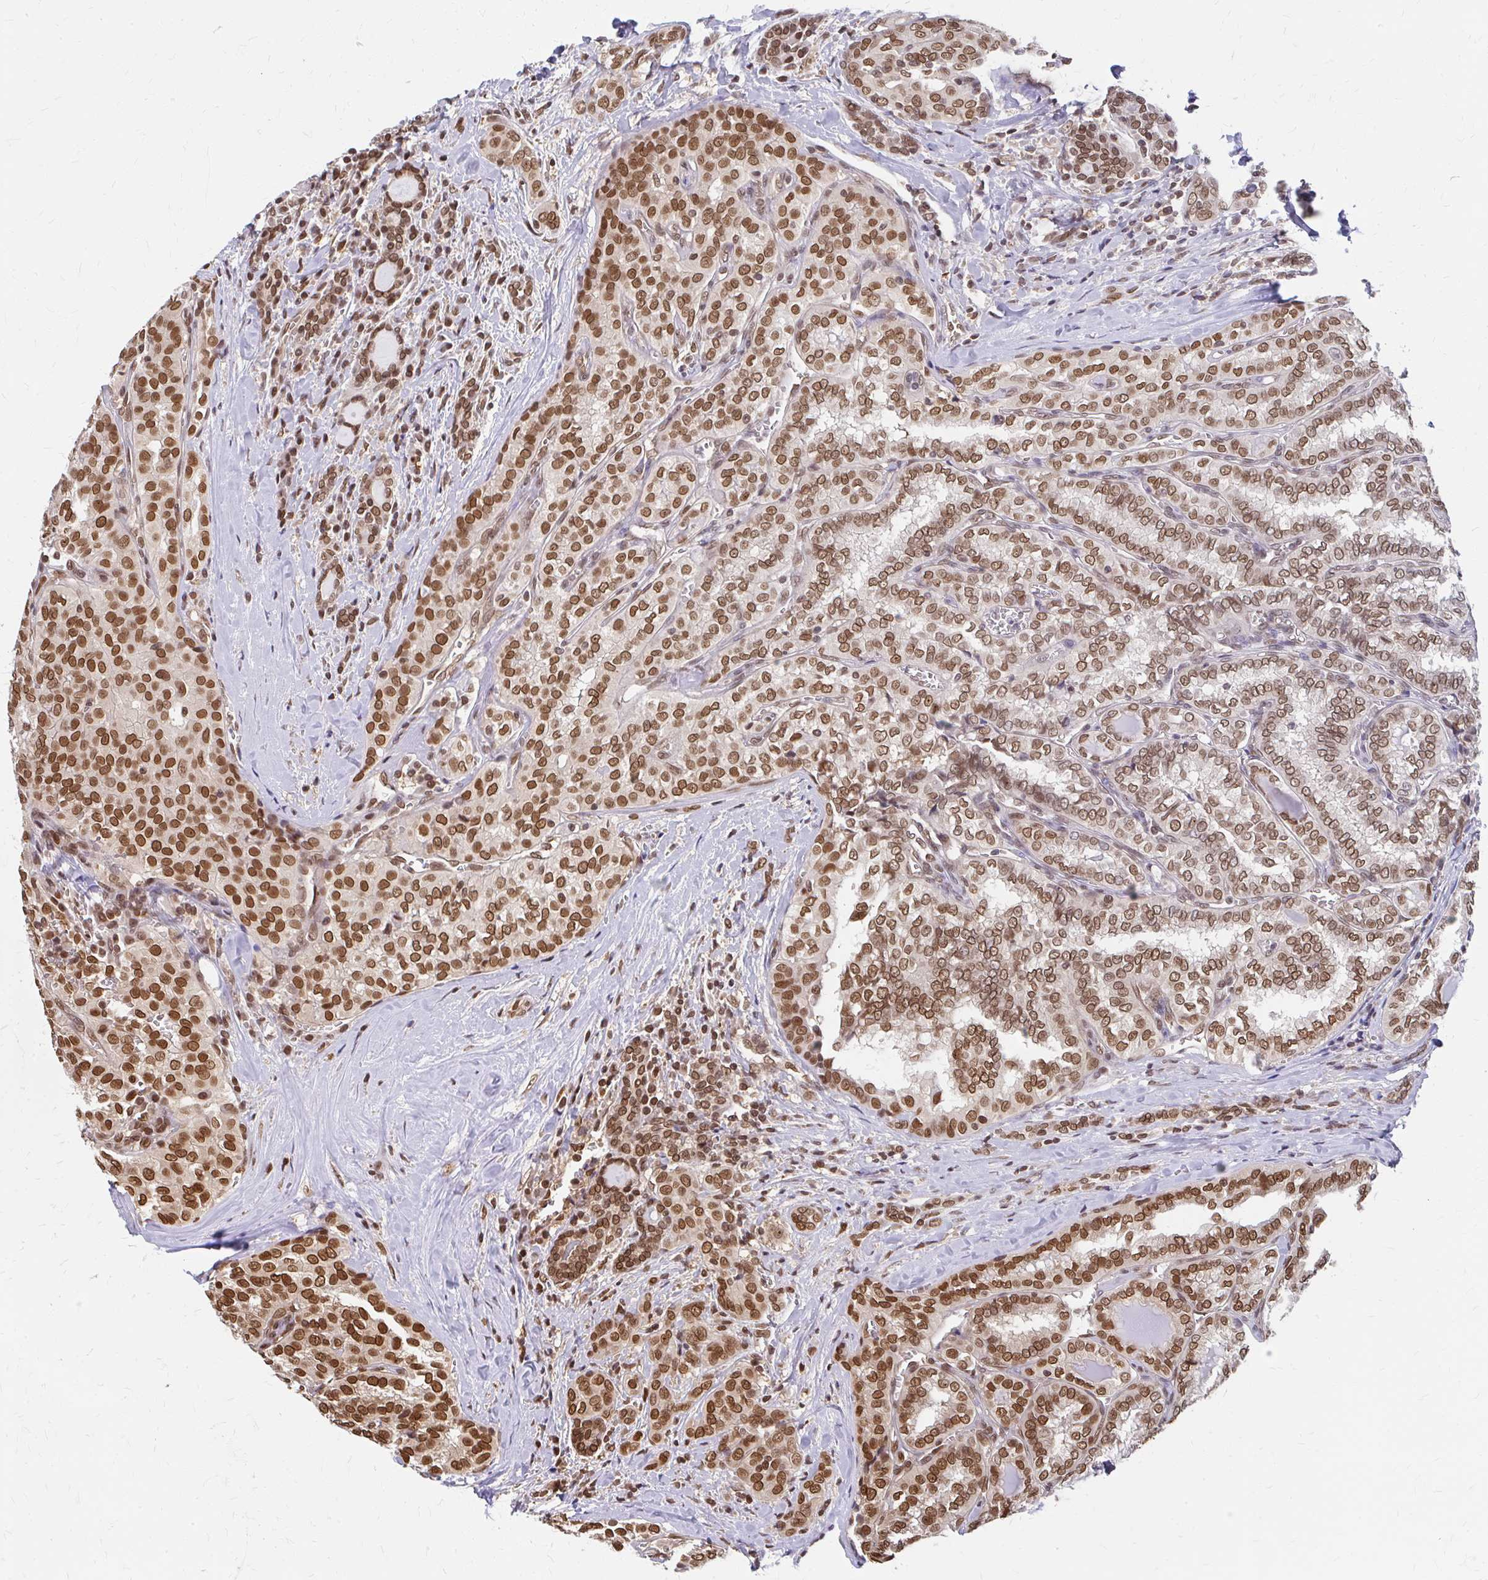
{"staining": {"intensity": "moderate", "quantity": ">75%", "location": "cytoplasmic/membranous,nuclear"}, "tissue": "thyroid cancer", "cell_type": "Tumor cells", "image_type": "cancer", "snomed": [{"axis": "morphology", "description": "Papillary adenocarcinoma, NOS"}, {"axis": "topography", "description": "Thyroid gland"}], "caption": "IHC (DAB) staining of thyroid cancer (papillary adenocarcinoma) shows moderate cytoplasmic/membranous and nuclear protein positivity in about >75% of tumor cells.", "gene": "XPO1", "patient": {"sex": "female", "age": 30}}